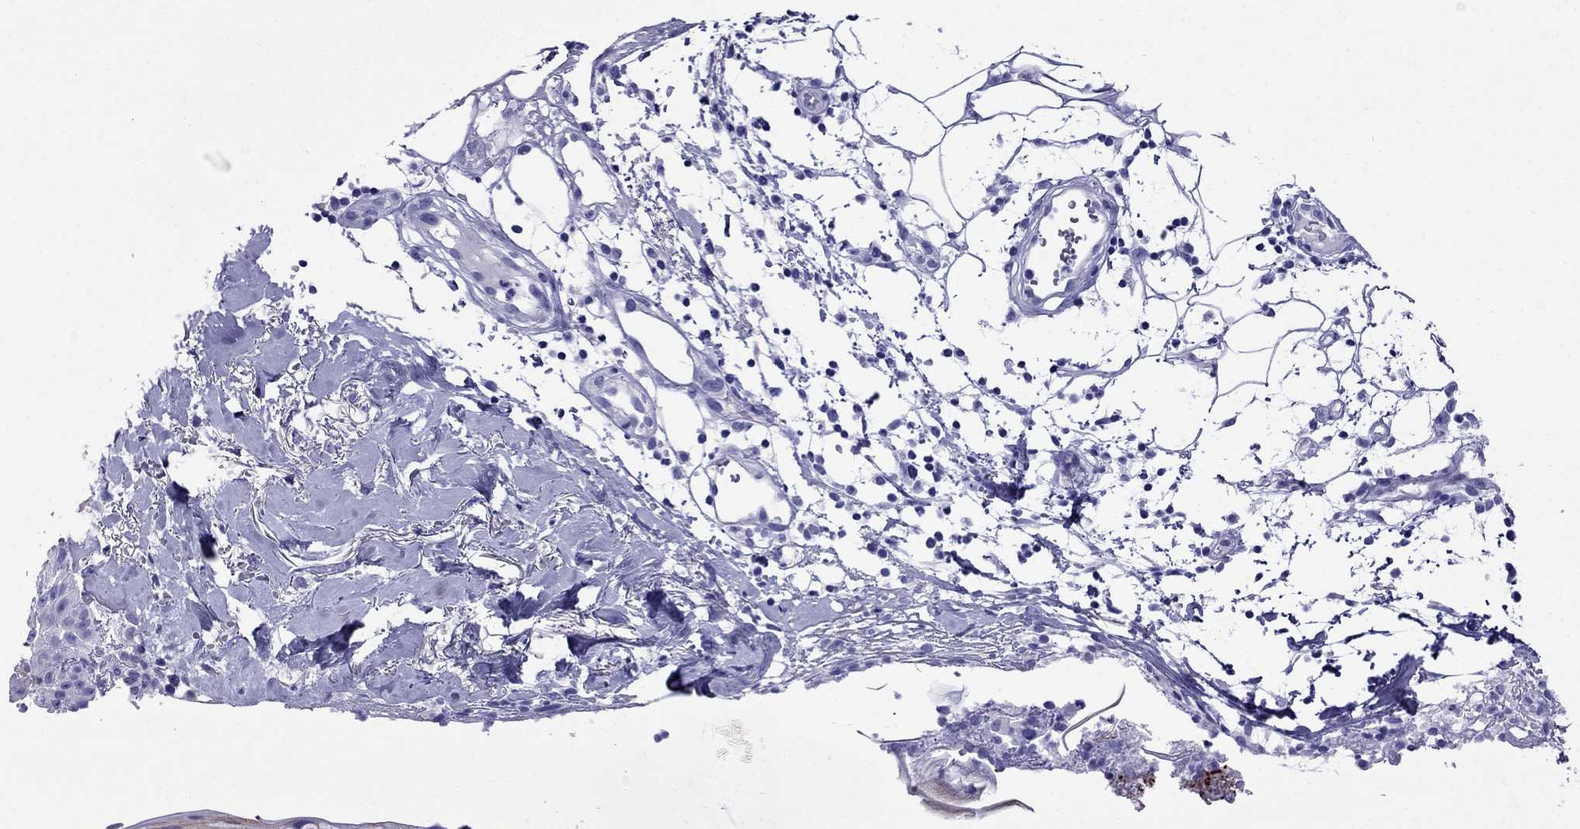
{"staining": {"intensity": "moderate", "quantity": "<25%", "location": "cytoplasmic/membranous"}, "tissue": "skin cancer", "cell_type": "Tumor cells", "image_type": "cancer", "snomed": [{"axis": "morphology", "description": "Squamous cell carcinoma, NOS"}, {"axis": "topography", "description": "Skin"}], "caption": "High-magnification brightfield microscopy of skin cancer (squamous cell carcinoma) stained with DAB (3,3'-diaminobenzidine) (brown) and counterstained with hematoxylin (blue). tumor cells exhibit moderate cytoplasmic/membranous staining is appreciated in about<25% of cells.", "gene": "CRYBA1", "patient": {"sex": "male", "age": 71}}